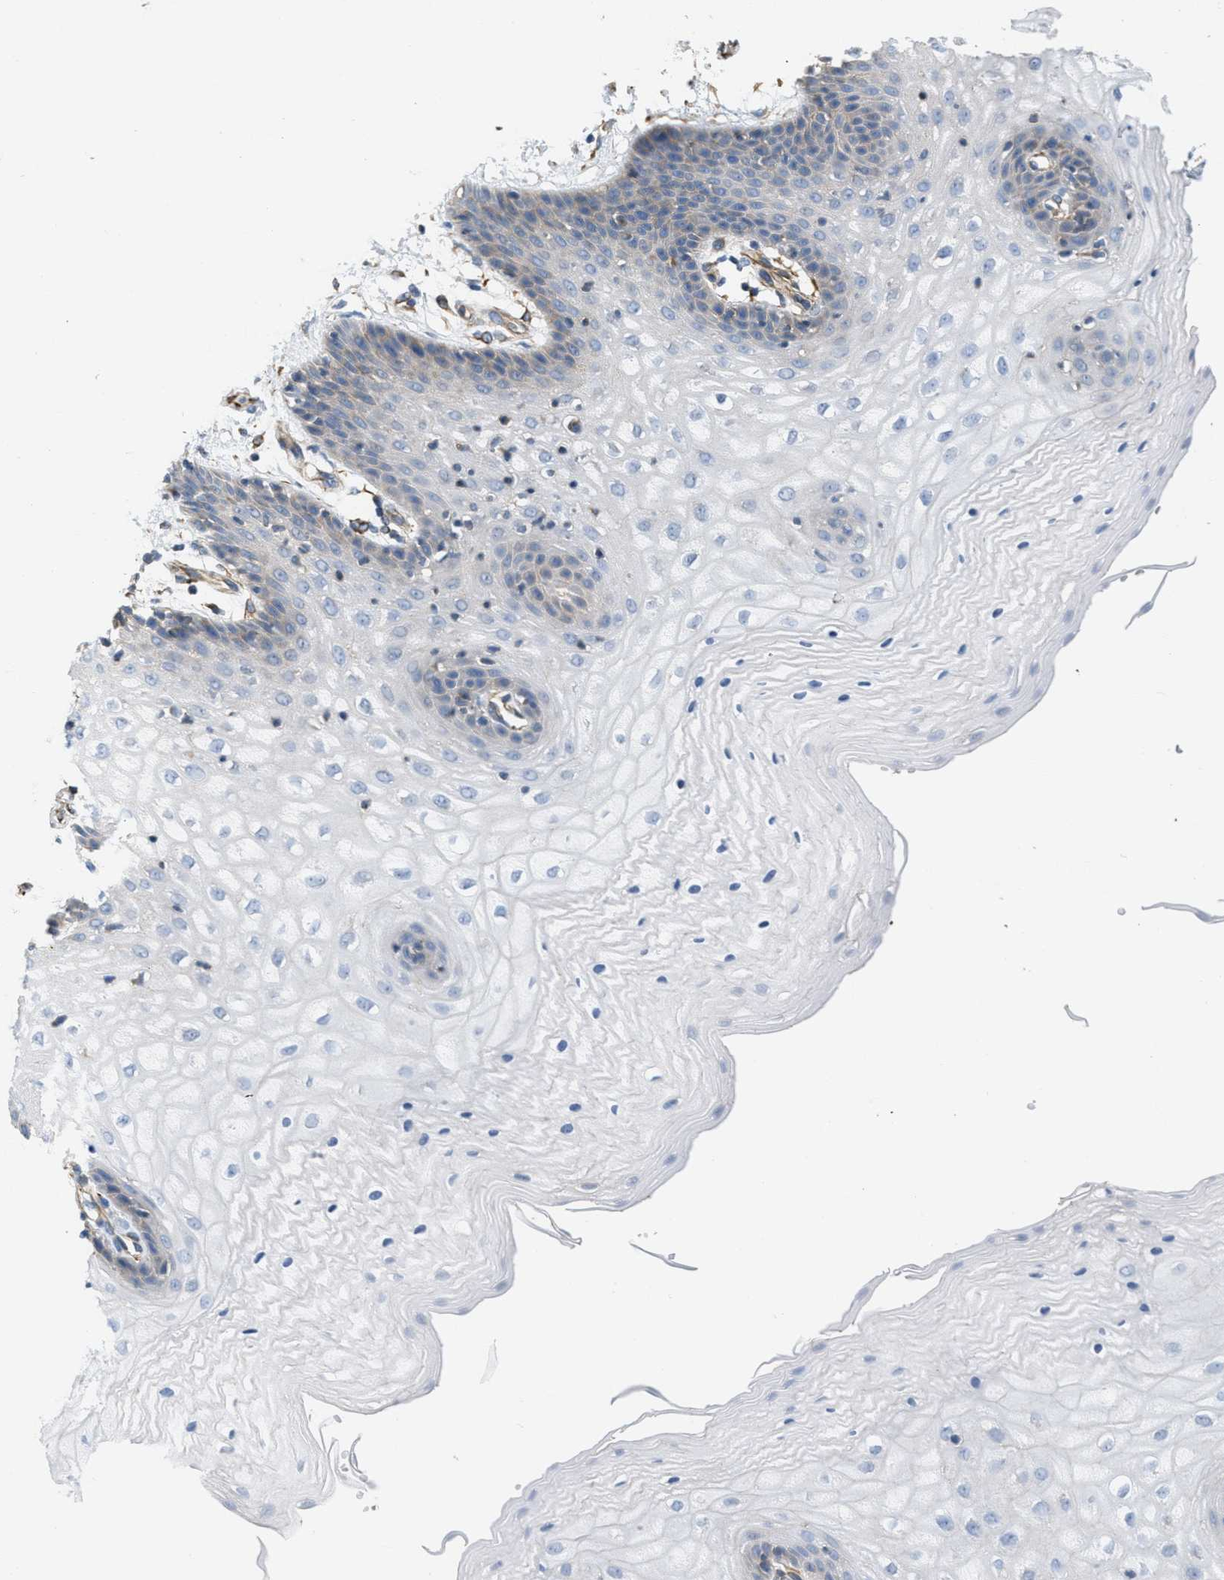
{"staining": {"intensity": "negative", "quantity": "none", "location": "none"}, "tissue": "vagina", "cell_type": "Squamous epithelial cells", "image_type": "normal", "snomed": [{"axis": "morphology", "description": "Normal tissue, NOS"}, {"axis": "topography", "description": "Vagina"}], "caption": "A high-resolution photomicrograph shows IHC staining of benign vagina, which reveals no significant expression in squamous epithelial cells. (DAB (3,3'-diaminobenzidine) immunohistochemistry (IHC) visualized using brightfield microscopy, high magnification).", "gene": "BTN3A1", "patient": {"sex": "female", "age": 34}}